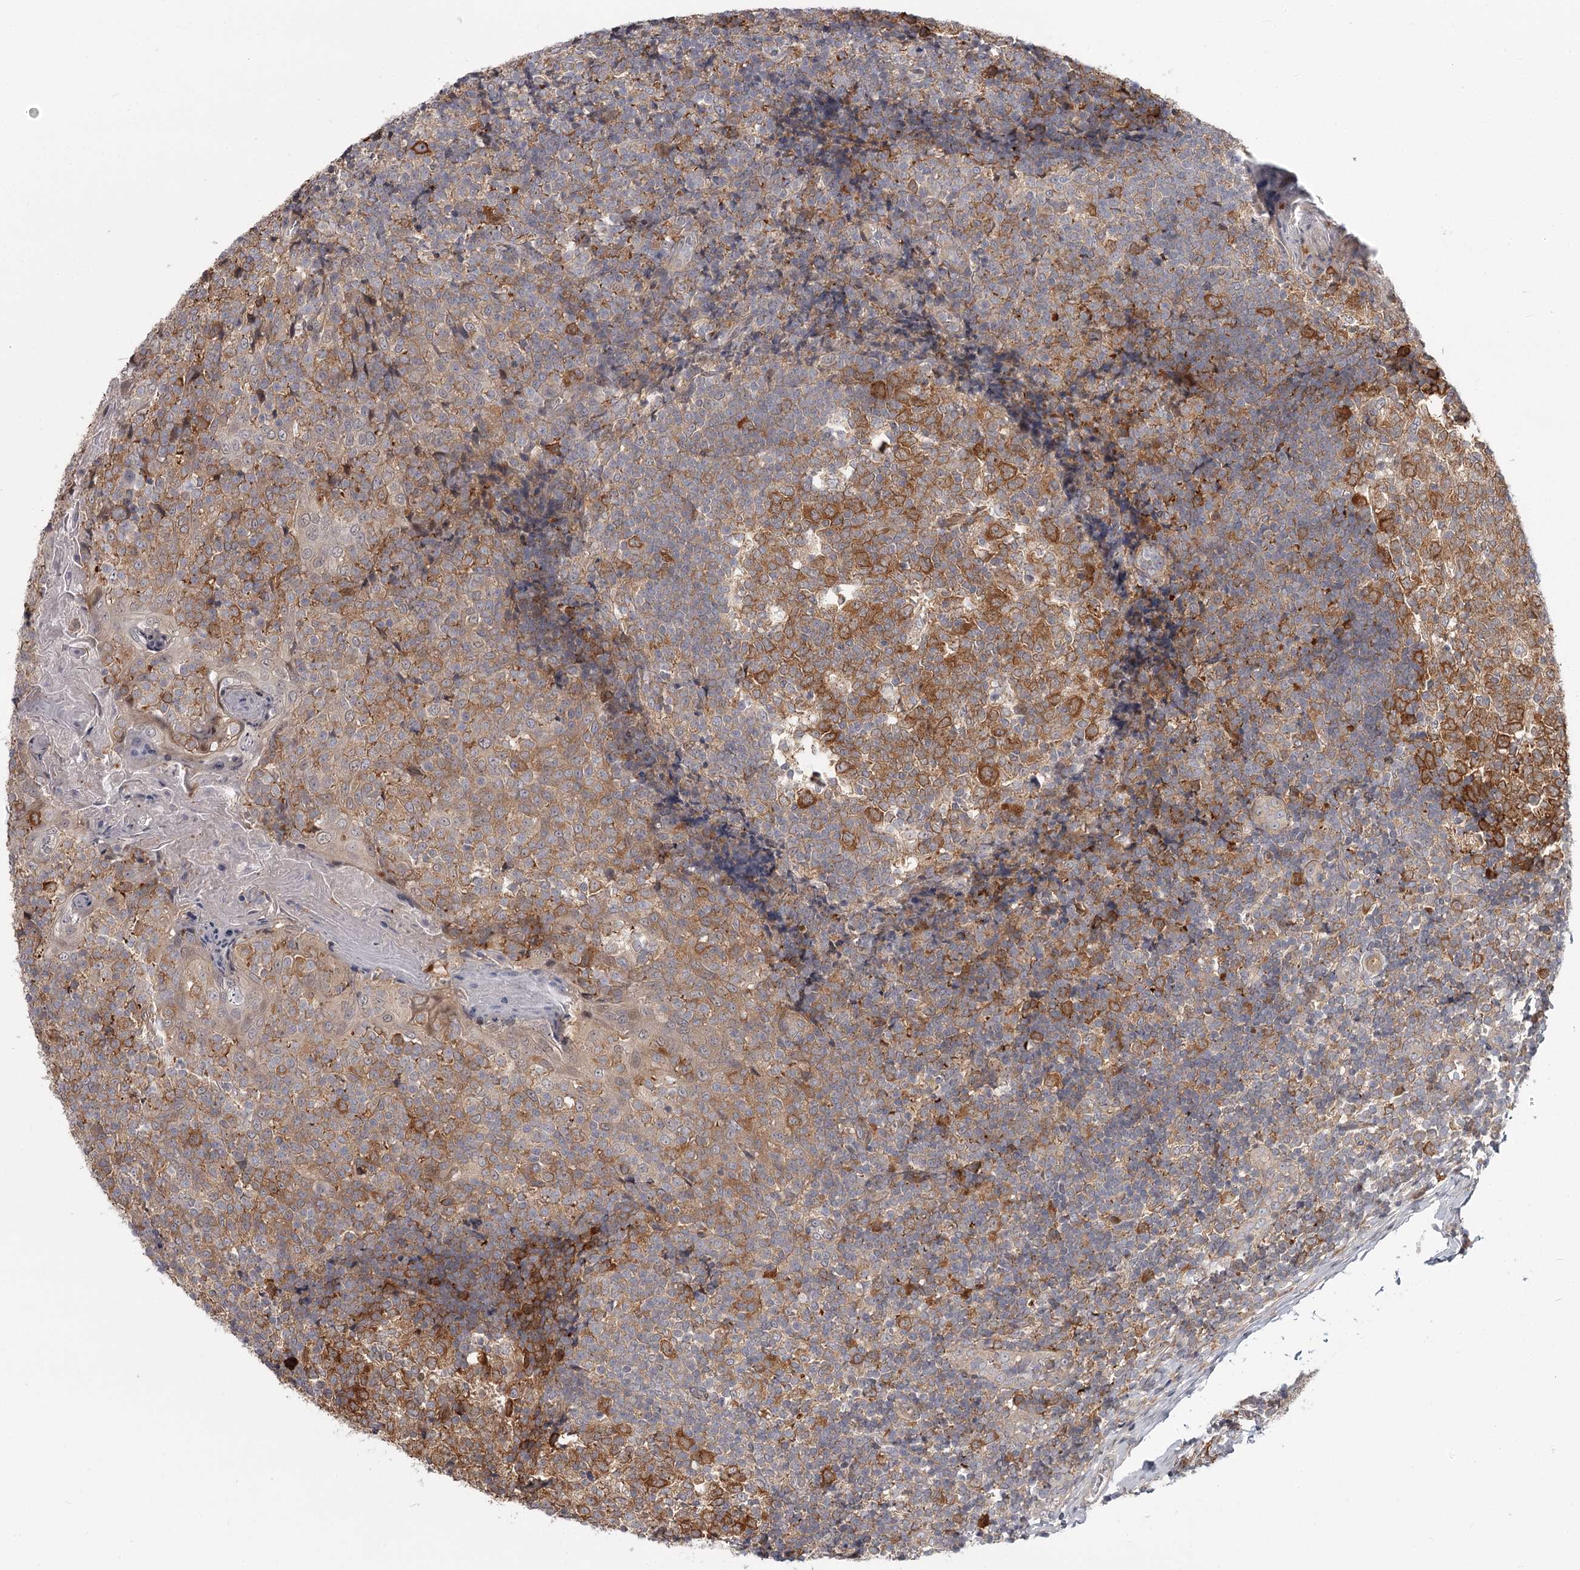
{"staining": {"intensity": "moderate", "quantity": ">75%", "location": "cytoplasmic/membranous"}, "tissue": "tonsil", "cell_type": "Germinal center cells", "image_type": "normal", "snomed": [{"axis": "morphology", "description": "Normal tissue, NOS"}, {"axis": "topography", "description": "Tonsil"}], "caption": "This image displays unremarkable tonsil stained with immunohistochemistry (IHC) to label a protein in brown. The cytoplasmic/membranous of germinal center cells show moderate positivity for the protein. Nuclei are counter-stained blue.", "gene": "CCNG2", "patient": {"sex": "female", "age": 19}}